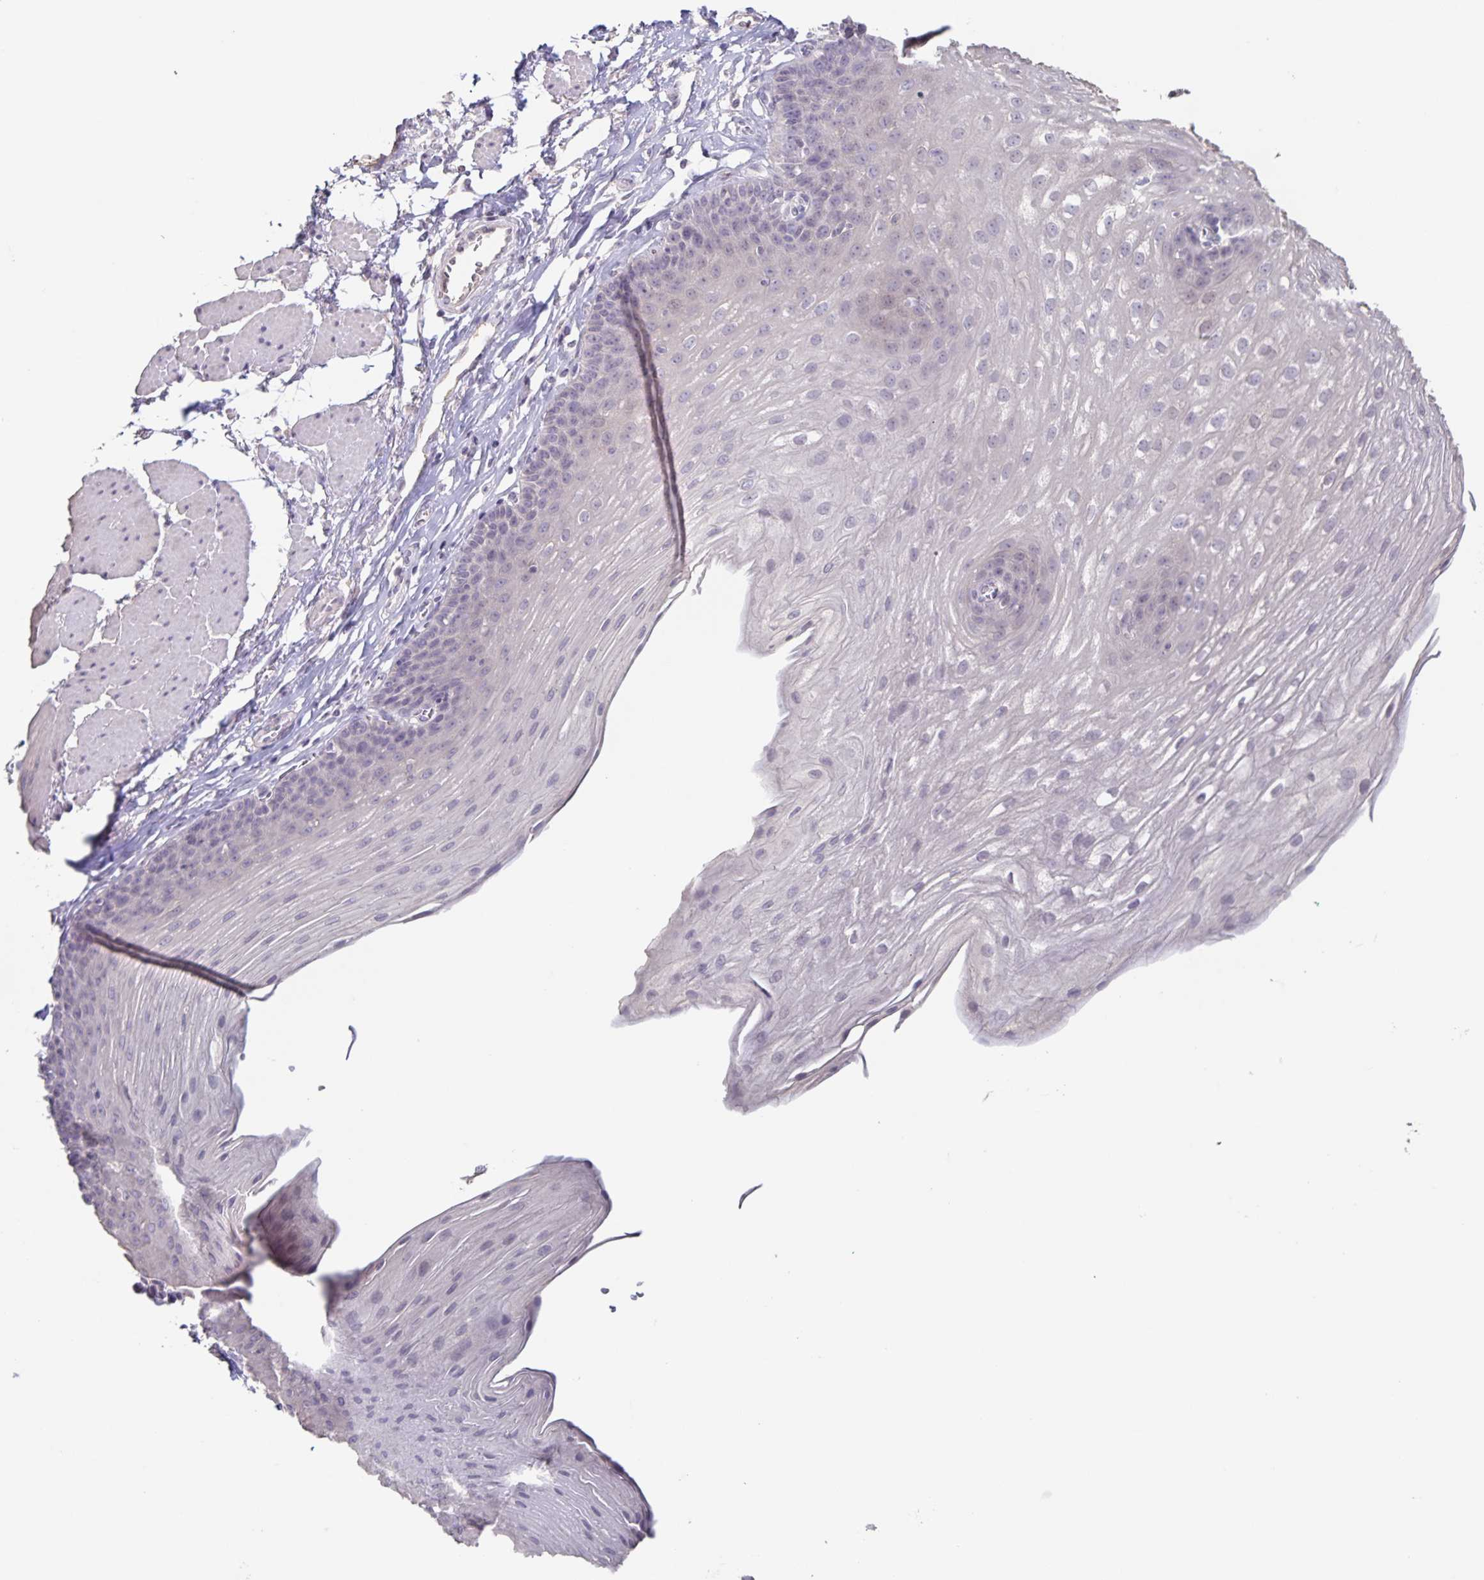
{"staining": {"intensity": "negative", "quantity": "none", "location": "none"}, "tissue": "esophagus", "cell_type": "Squamous epithelial cells", "image_type": "normal", "snomed": [{"axis": "morphology", "description": "Normal tissue, NOS"}, {"axis": "topography", "description": "Esophagus"}], "caption": "Immunohistochemistry (IHC) photomicrograph of normal esophagus: esophagus stained with DAB (3,3'-diaminobenzidine) reveals no significant protein expression in squamous epithelial cells. Brightfield microscopy of immunohistochemistry (IHC) stained with DAB (3,3'-diaminobenzidine) (brown) and hematoxylin (blue), captured at high magnification.", "gene": "INSL5", "patient": {"sex": "female", "age": 81}}